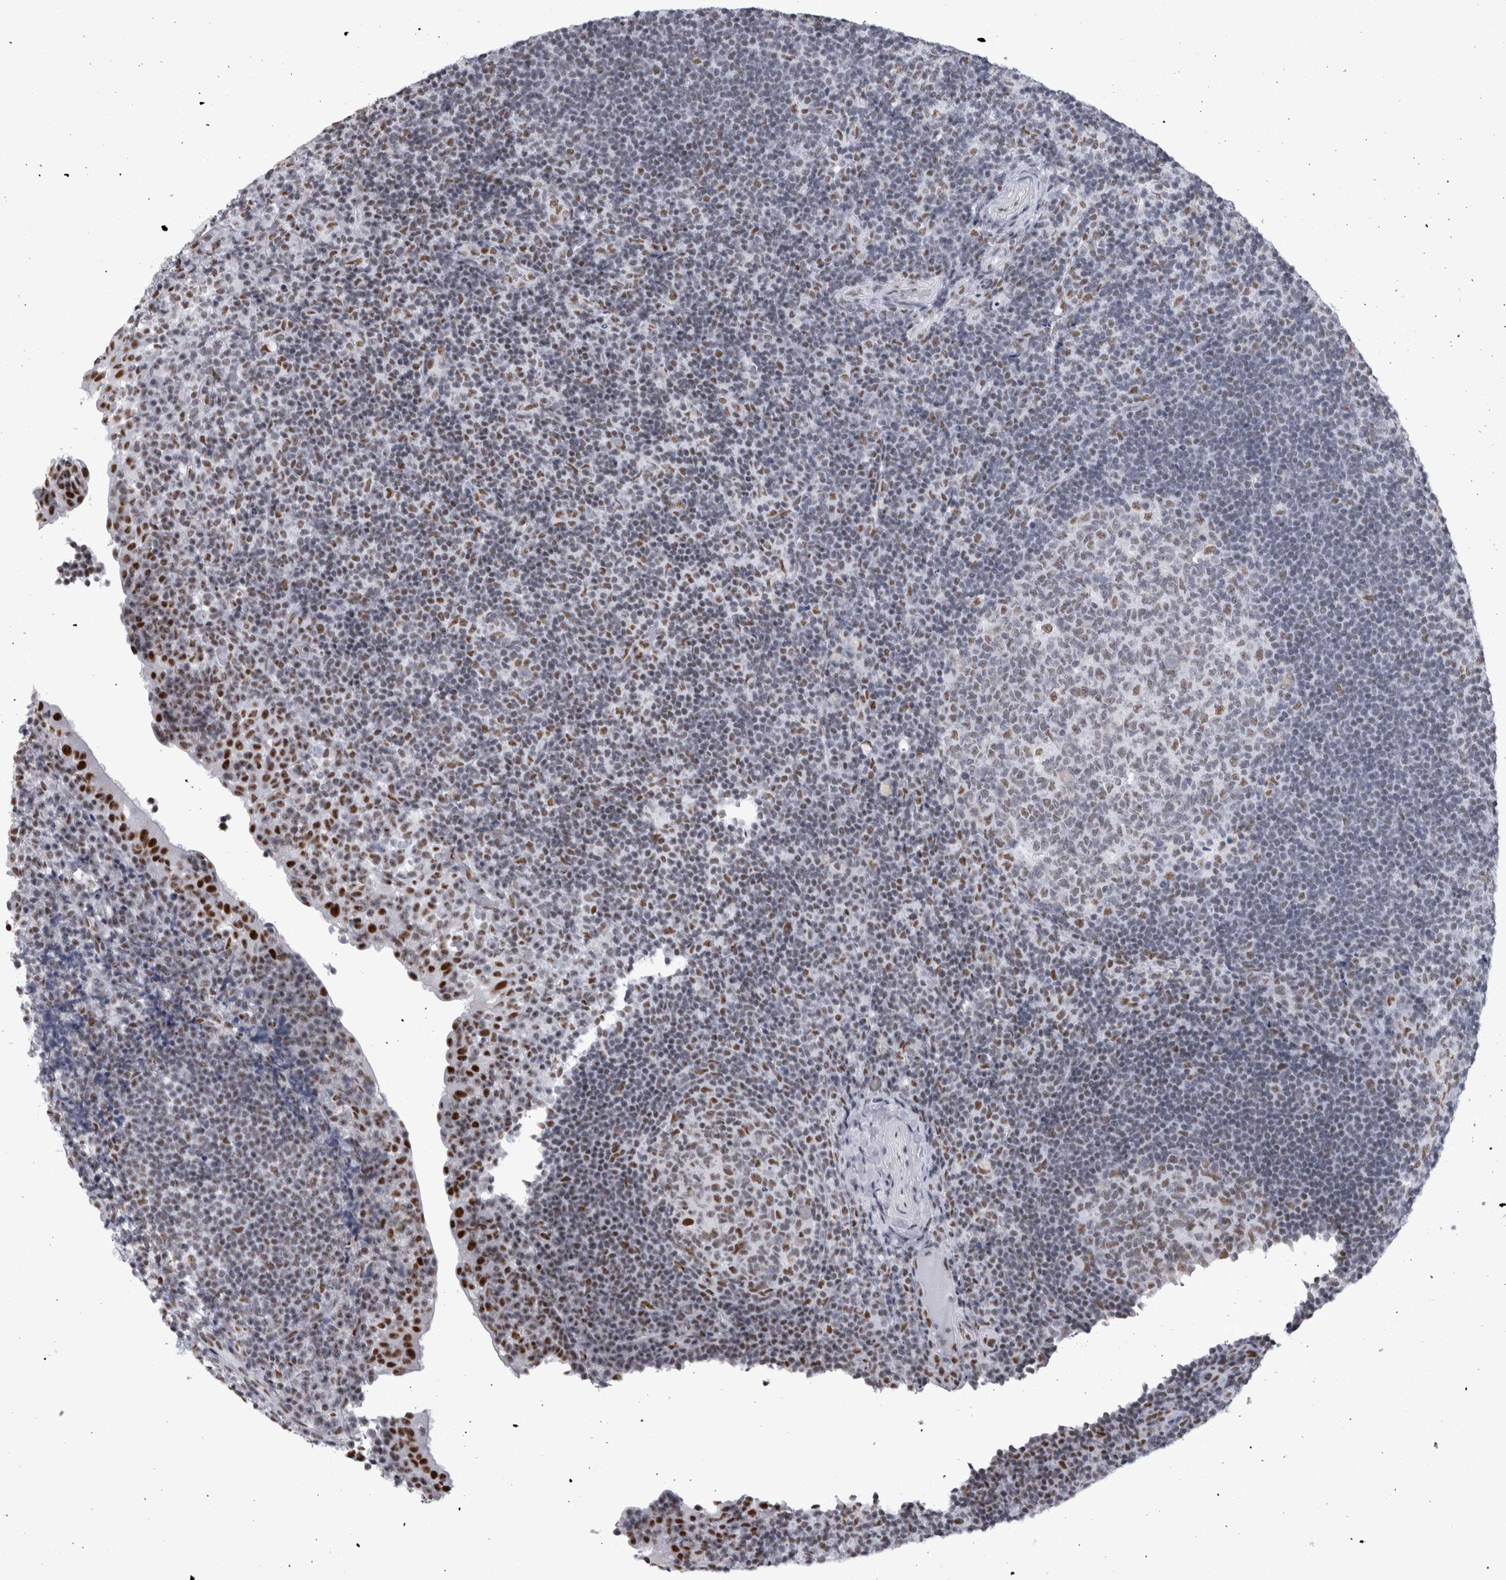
{"staining": {"intensity": "moderate", "quantity": "<25%", "location": "nuclear"}, "tissue": "tonsil", "cell_type": "Germinal center cells", "image_type": "normal", "snomed": [{"axis": "morphology", "description": "Normal tissue, NOS"}, {"axis": "topography", "description": "Tonsil"}], "caption": "Immunohistochemical staining of benign tonsil demonstrates low levels of moderate nuclear positivity in about <25% of germinal center cells. The protein is shown in brown color, while the nuclei are stained blue.", "gene": "API5", "patient": {"sex": "female", "age": 40}}